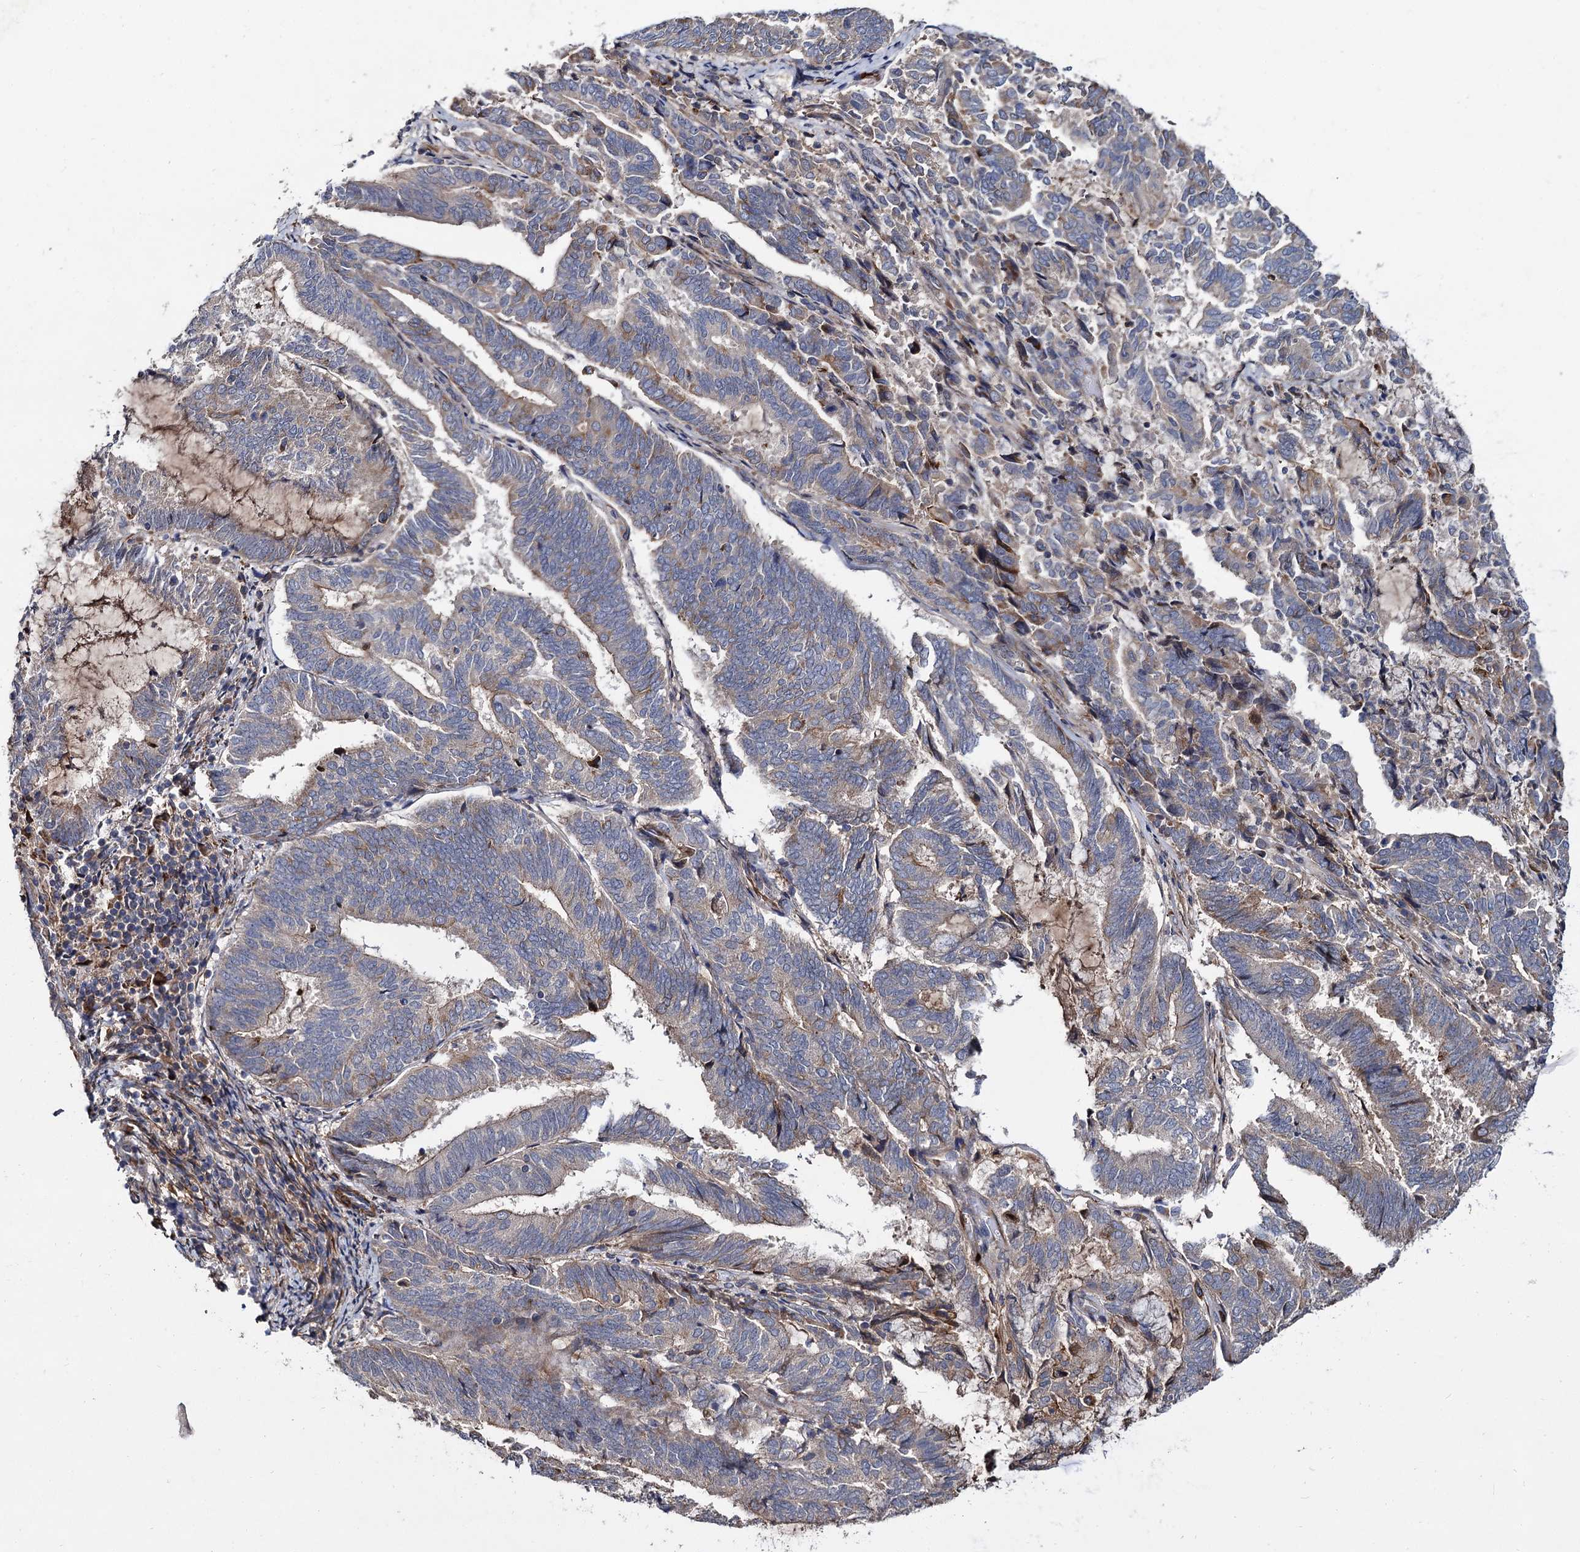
{"staining": {"intensity": "weak", "quantity": "<25%", "location": "cytoplasmic/membranous"}, "tissue": "endometrial cancer", "cell_type": "Tumor cells", "image_type": "cancer", "snomed": [{"axis": "morphology", "description": "Adenocarcinoma, NOS"}, {"axis": "topography", "description": "Endometrium"}], "caption": "Immunohistochemistry (IHC) image of human endometrial cancer stained for a protein (brown), which demonstrates no staining in tumor cells.", "gene": "ISM2", "patient": {"sex": "female", "age": 80}}